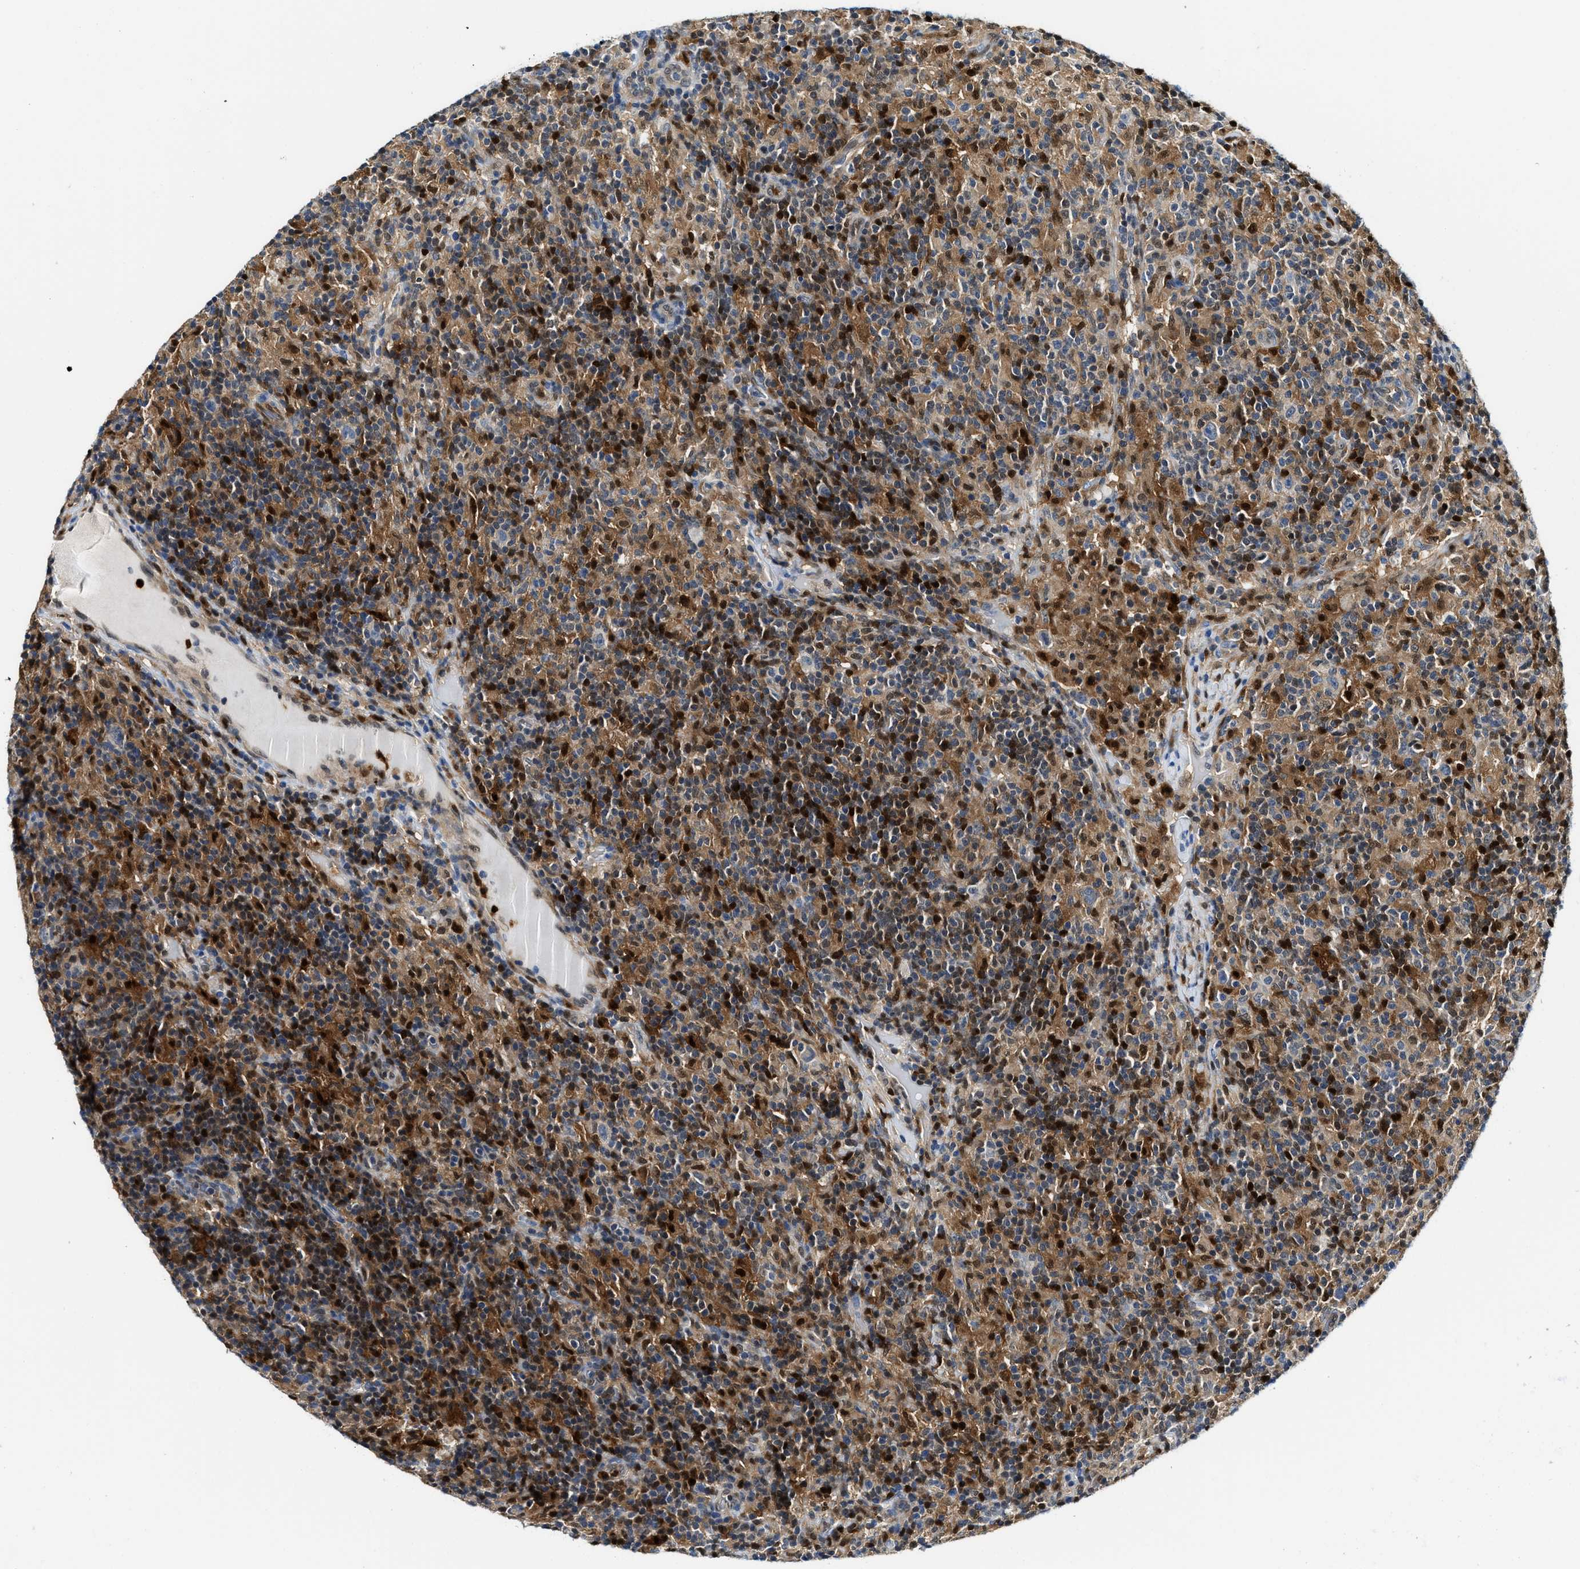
{"staining": {"intensity": "negative", "quantity": "none", "location": "none"}, "tissue": "lymphoma", "cell_type": "Tumor cells", "image_type": "cancer", "snomed": [{"axis": "morphology", "description": "Hodgkin's disease, NOS"}, {"axis": "topography", "description": "Lymph node"}], "caption": "Immunohistochemistry (IHC) micrograph of lymphoma stained for a protein (brown), which shows no expression in tumor cells. The staining was performed using DAB to visualize the protein expression in brown, while the nuclei were stained in blue with hematoxylin (Magnification: 20x).", "gene": "LTA4H", "patient": {"sex": "male", "age": 70}}